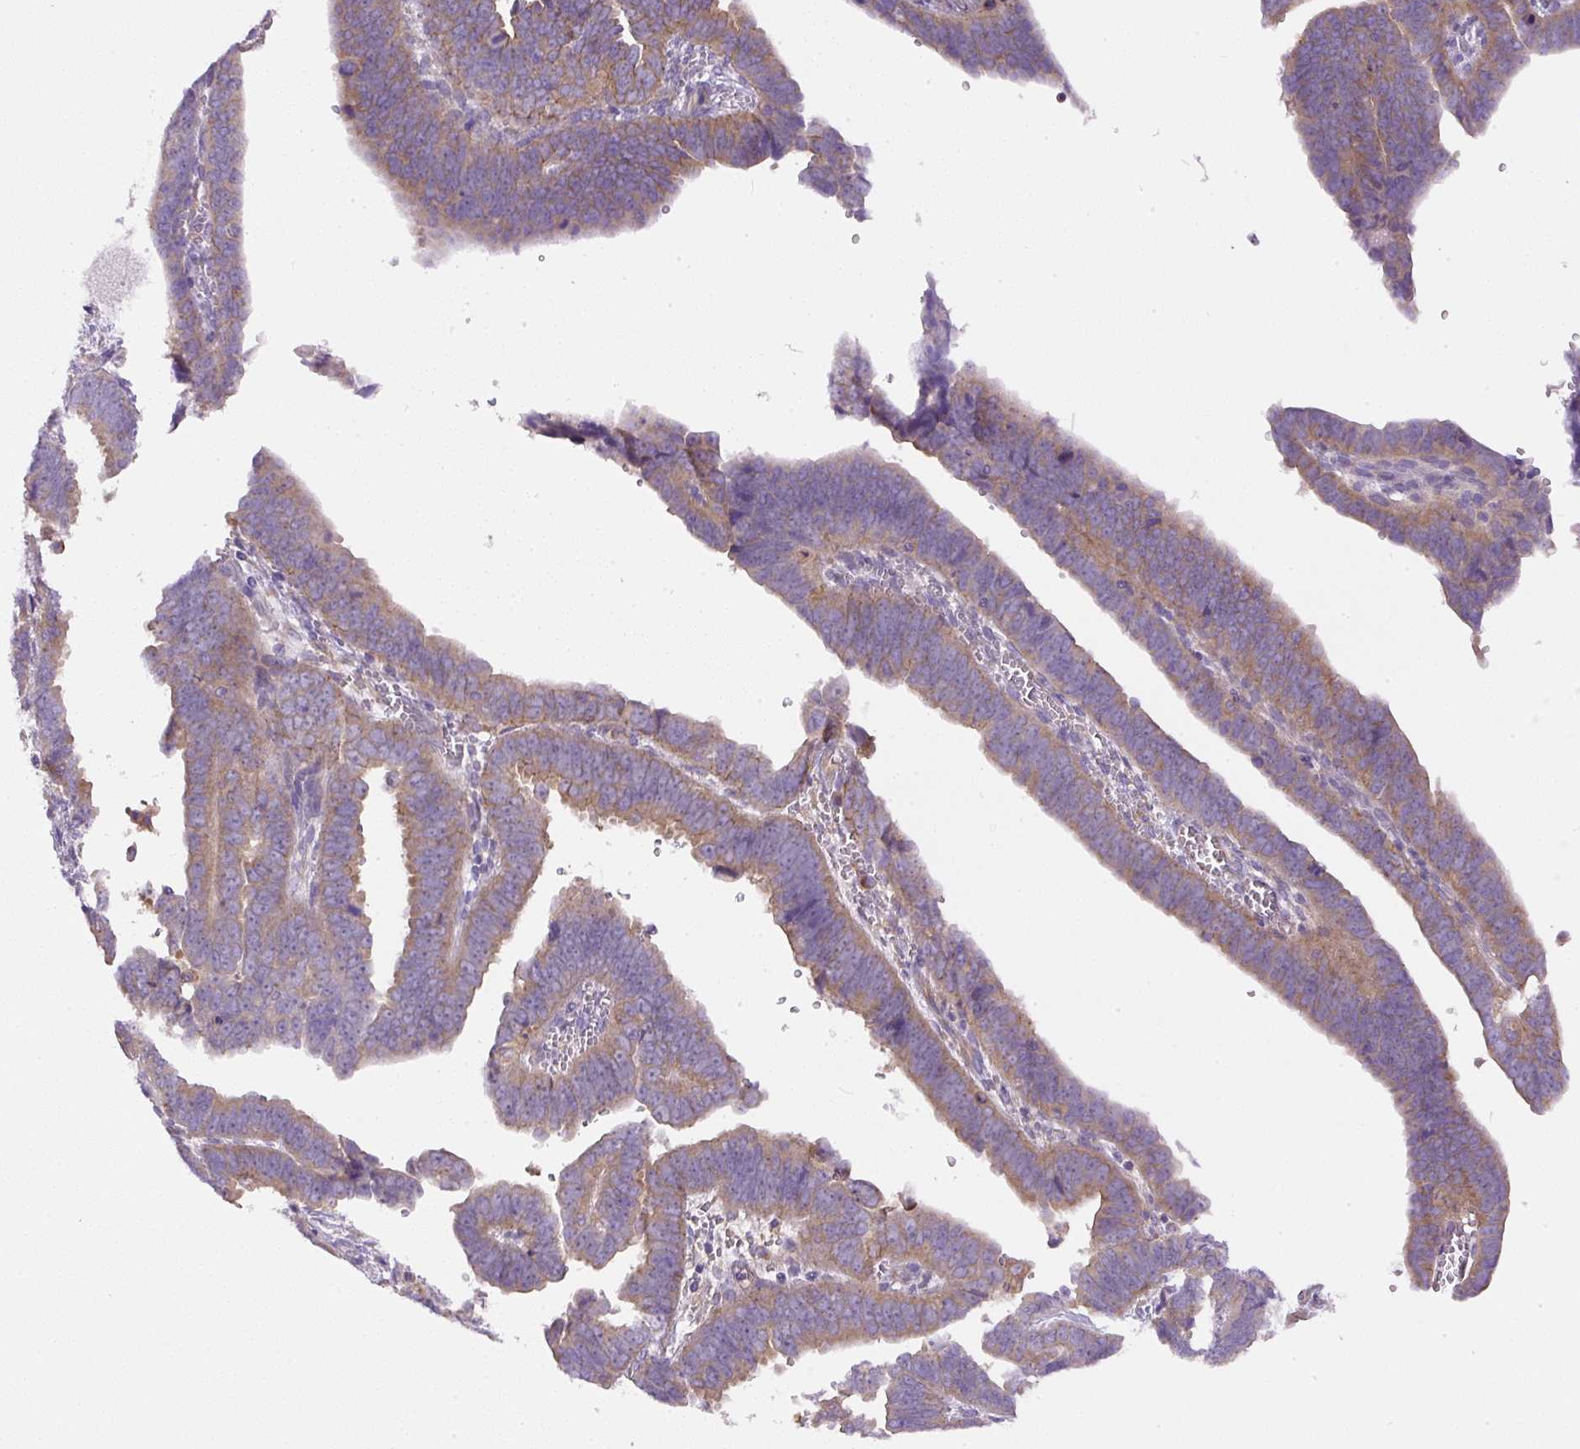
{"staining": {"intensity": "moderate", "quantity": ">75%", "location": "cytoplasmic/membranous"}, "tissue": "endometrial cancer", "cell_type": "Tumor cells", "image_type": "cancer", "snomed": [{"axis": "morphology", "description": "Adenocarcinoma, NOS"}, {"axis": "topography", "description": "Endometrium"}], "caption": "Immunohistochemistry of human adenocarcinoma (endometrial) demonstrates medium levels of moderate cytoplasmic/membranous staining in about >75% of tumor cells.", "gene": "DAPK1", "patient": {"sex": "female", "age": 75}}